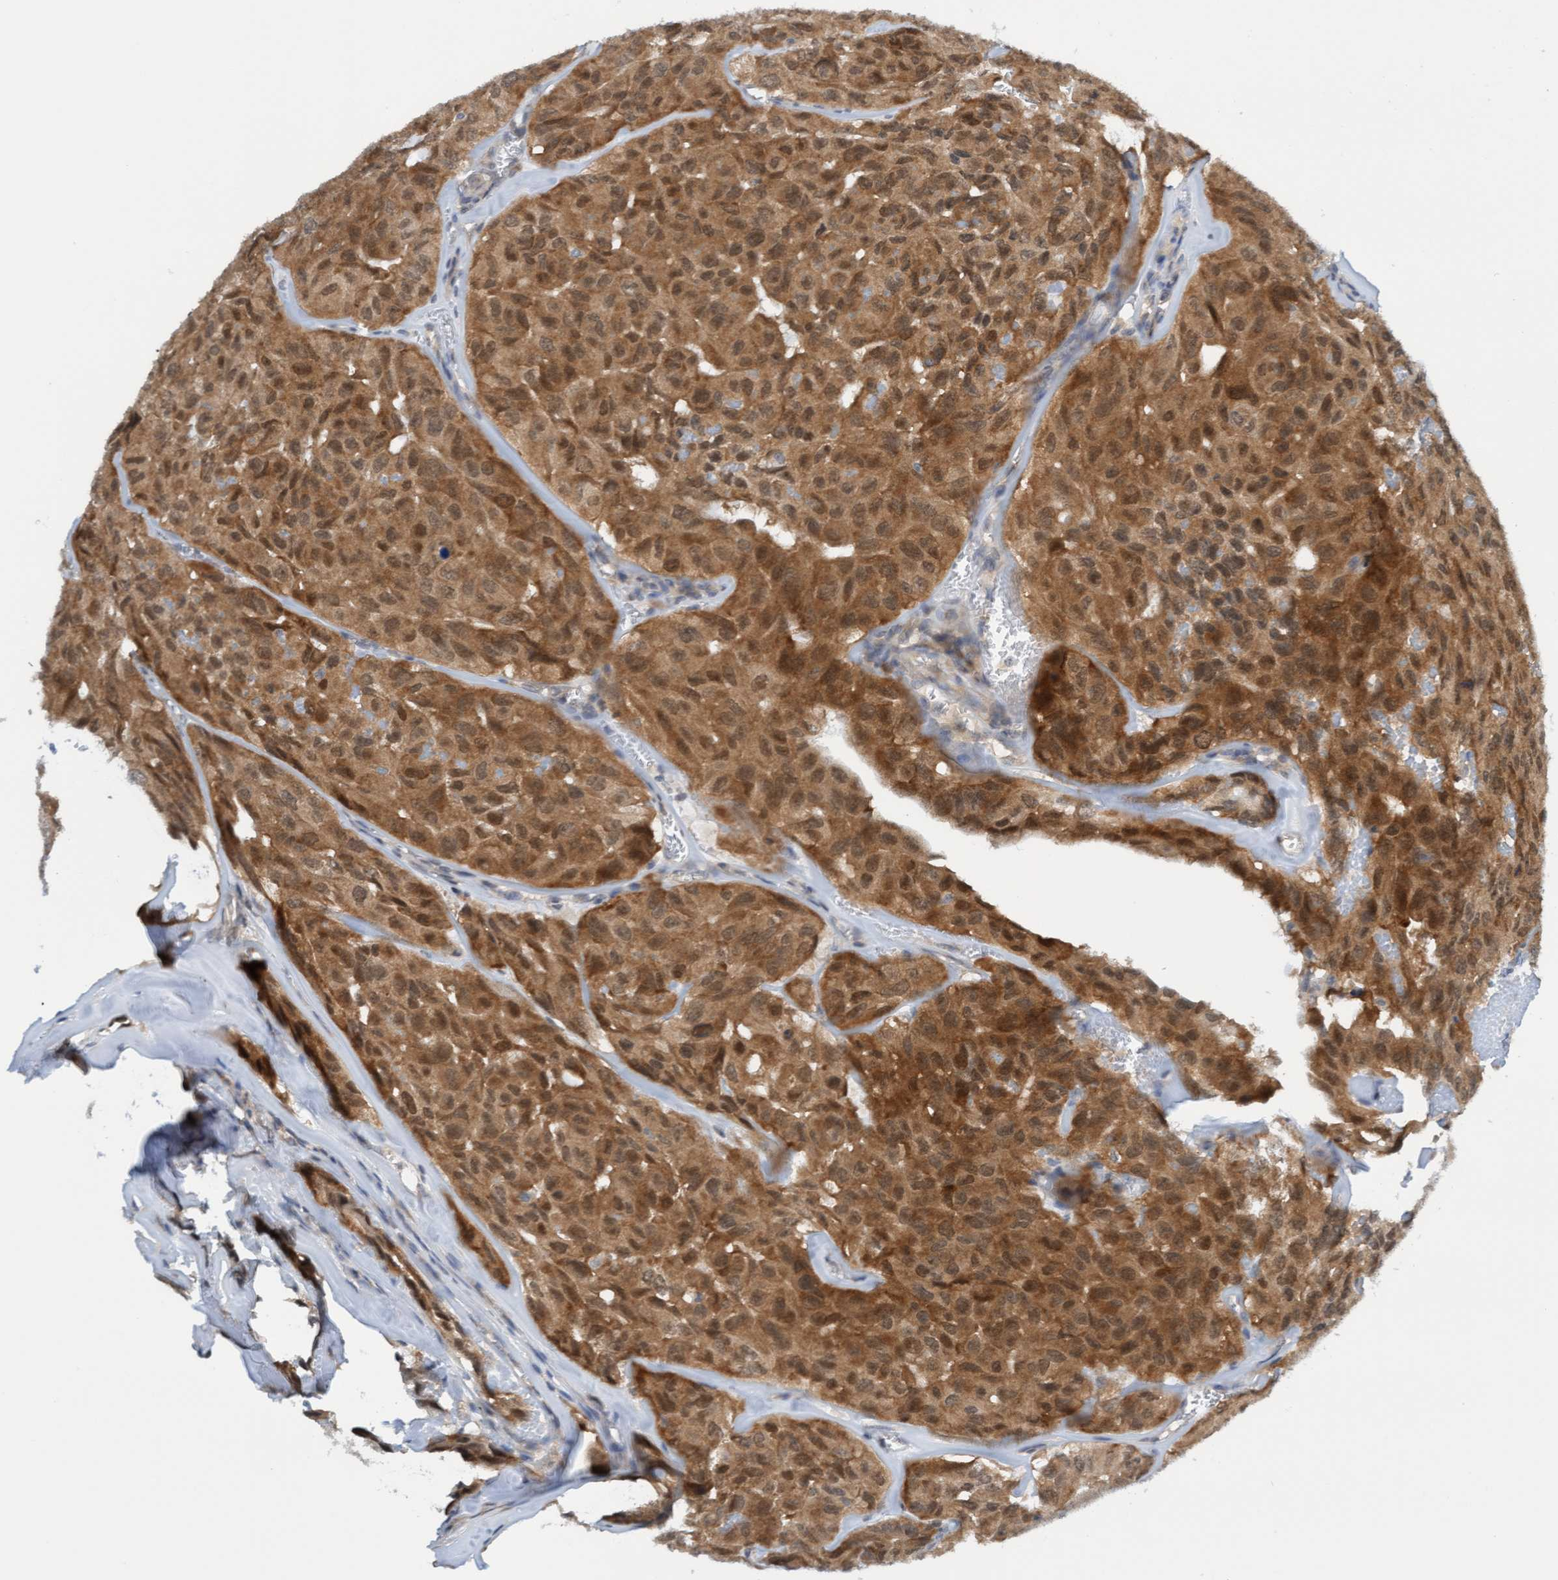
{"staining": {"intensity": "moderate", "quantity": ">75%", "location": "cytoplasmic/membranous,nuclear"}, "tissue": "head and neck cancer", "cell_type": "Tumor cells", "image_type": "cancer", "snomed": [{"axis": "morphology", "description": "Adenocarcinoma, NOS"}, {"axis": "topography", "description": "Salivary gland, NOS"}, {"axis": "topography", "description": "Head-Neck"}], "caption": "The micrograph displays a brown stain indicating the presence of a protein in the cytoplasmic/membranous and nuclear of tumor cells in head and neck cancer. The protein of interest is stained brown, and the nuclei are stained in blue (DAB IHC with brightfield microscopy, high magnification).", "gene": "AMZ2", "patient": {"sex": "female", "age": 76}}